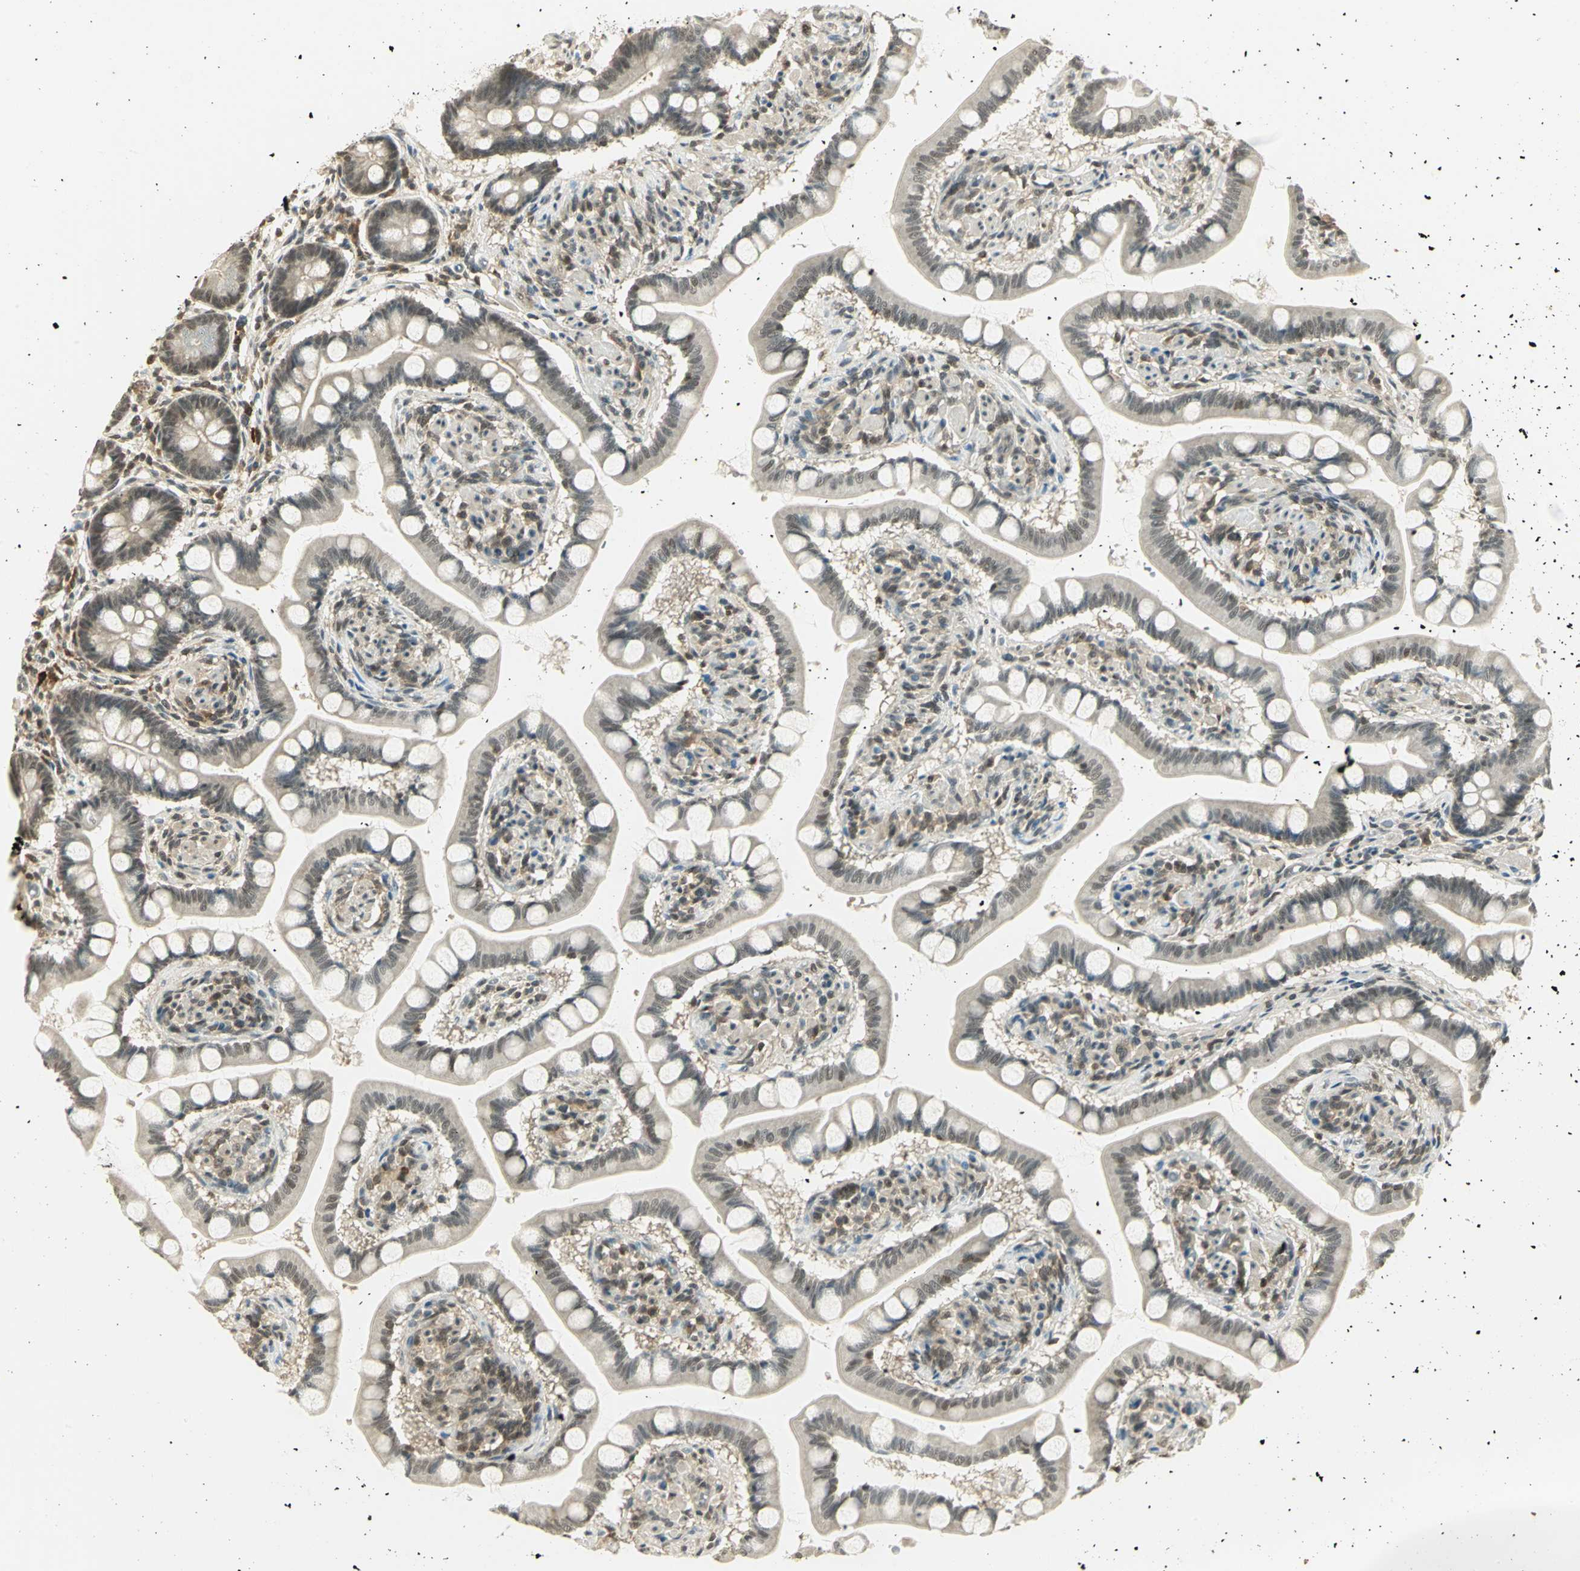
{"staining": {"intensity": "moderate", "quantity": ">75%", "location": "cytoplasmic/membranous"}, "tissue": "small intestine", "cell_type": "Glandular cells", "image_type": "normal", "snomed": [{"axis": "morphology", "description": "Normal tissue, NOS"}, {"axis": "topography", "description": "Small intestine"}], "caption": "Glandular cells reveal moderate cytoplasmic/membranous positivity in about >75% of cells in unremarkable small intestine.", "gene": "CDC34", "patient": {"sex": "male", "age": 41}}